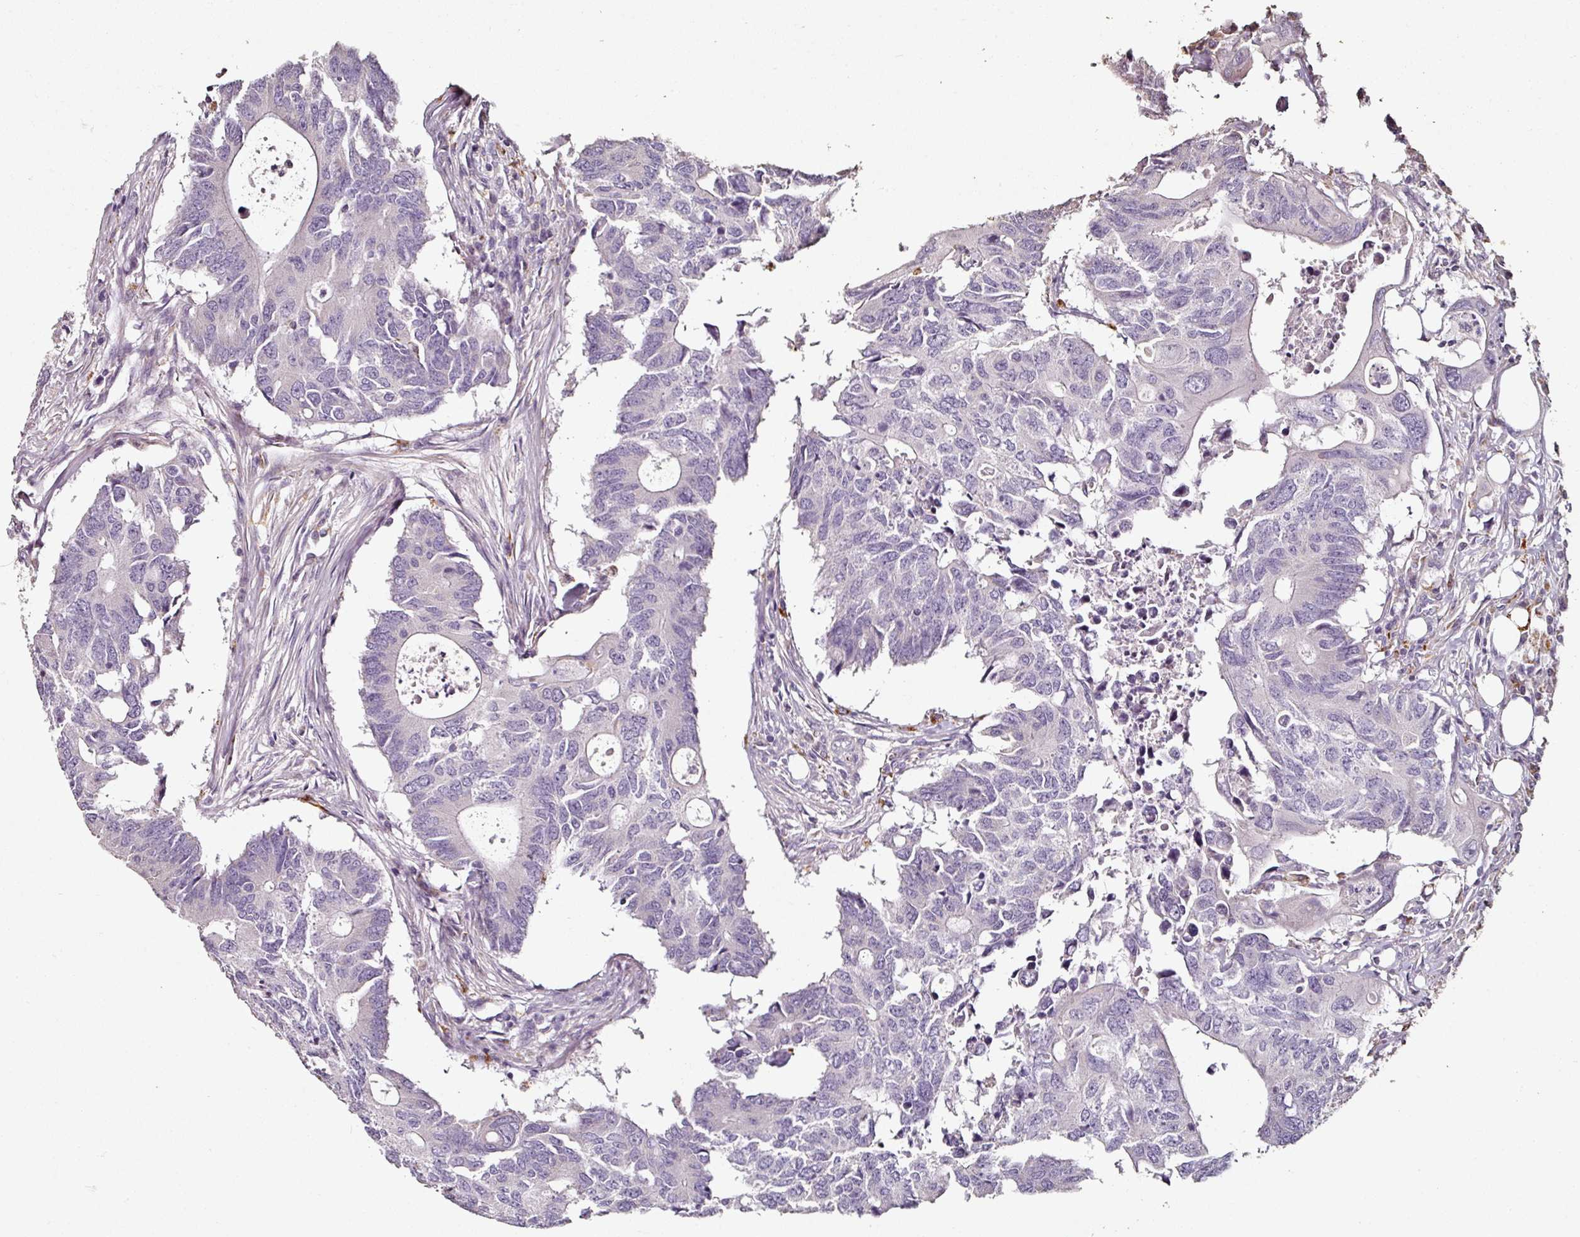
{"staining": {"intensity": "negative", "quantity": "none", "location": "none"}, "tissue": "colorectal cancer", "cell_type": "Tumor cells", "image_type": "cancer", "snomed": [{"axis": "morphology", "description": "Adenocarcinoma, NOS"}, {"axis": "topography", "description": "Colon"}], "caption": "An IHC histopathology image of colorectal adenocarcinoma is shown. There is no staining in tumor cells of colorectal adenocarcinoma.", "gene": "CAP2", "patient": {"sex": "male", "age": 71}}